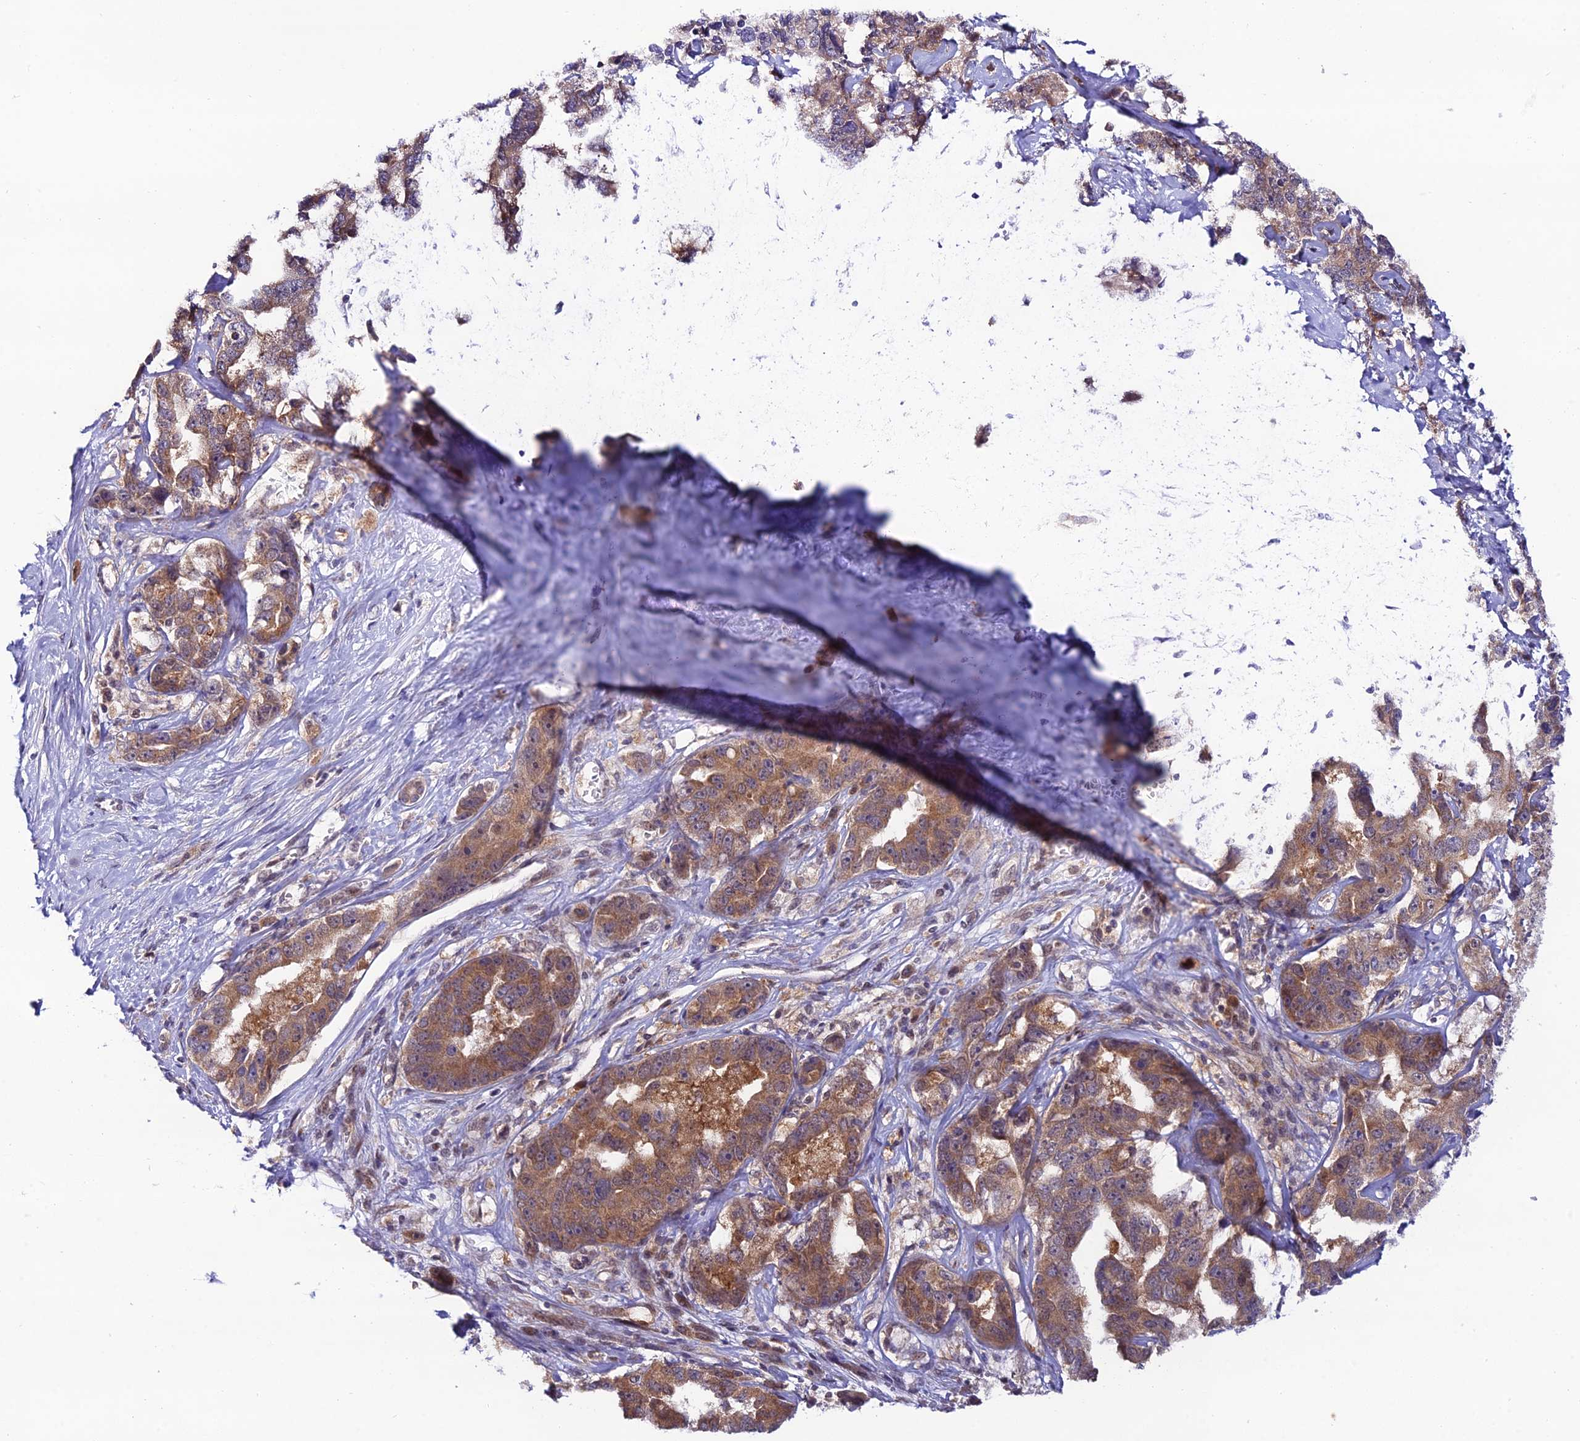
{"staining": {"intensity": "moderate", "quantity": ">75%", "location": "cytoplasmic/membranous"}, "tissue": "liver cancer", "cell_type": "Tumor cells", "image_type": "cancer", "snomed": [{"axis": "morphology", "description": "Cholangiocarcinoma"}, {"axis": "topography", "description": "Liver"}], "caption": "There is medium levels of moderate cytoplasmic/membranous expression in tumor cells of liver cancer (cholangiocarcinoma), as demonstrated by immunohistochemical staining (brown color).", "gene": "TRIM40", "patient": {"sex": "male", "age": 59}}